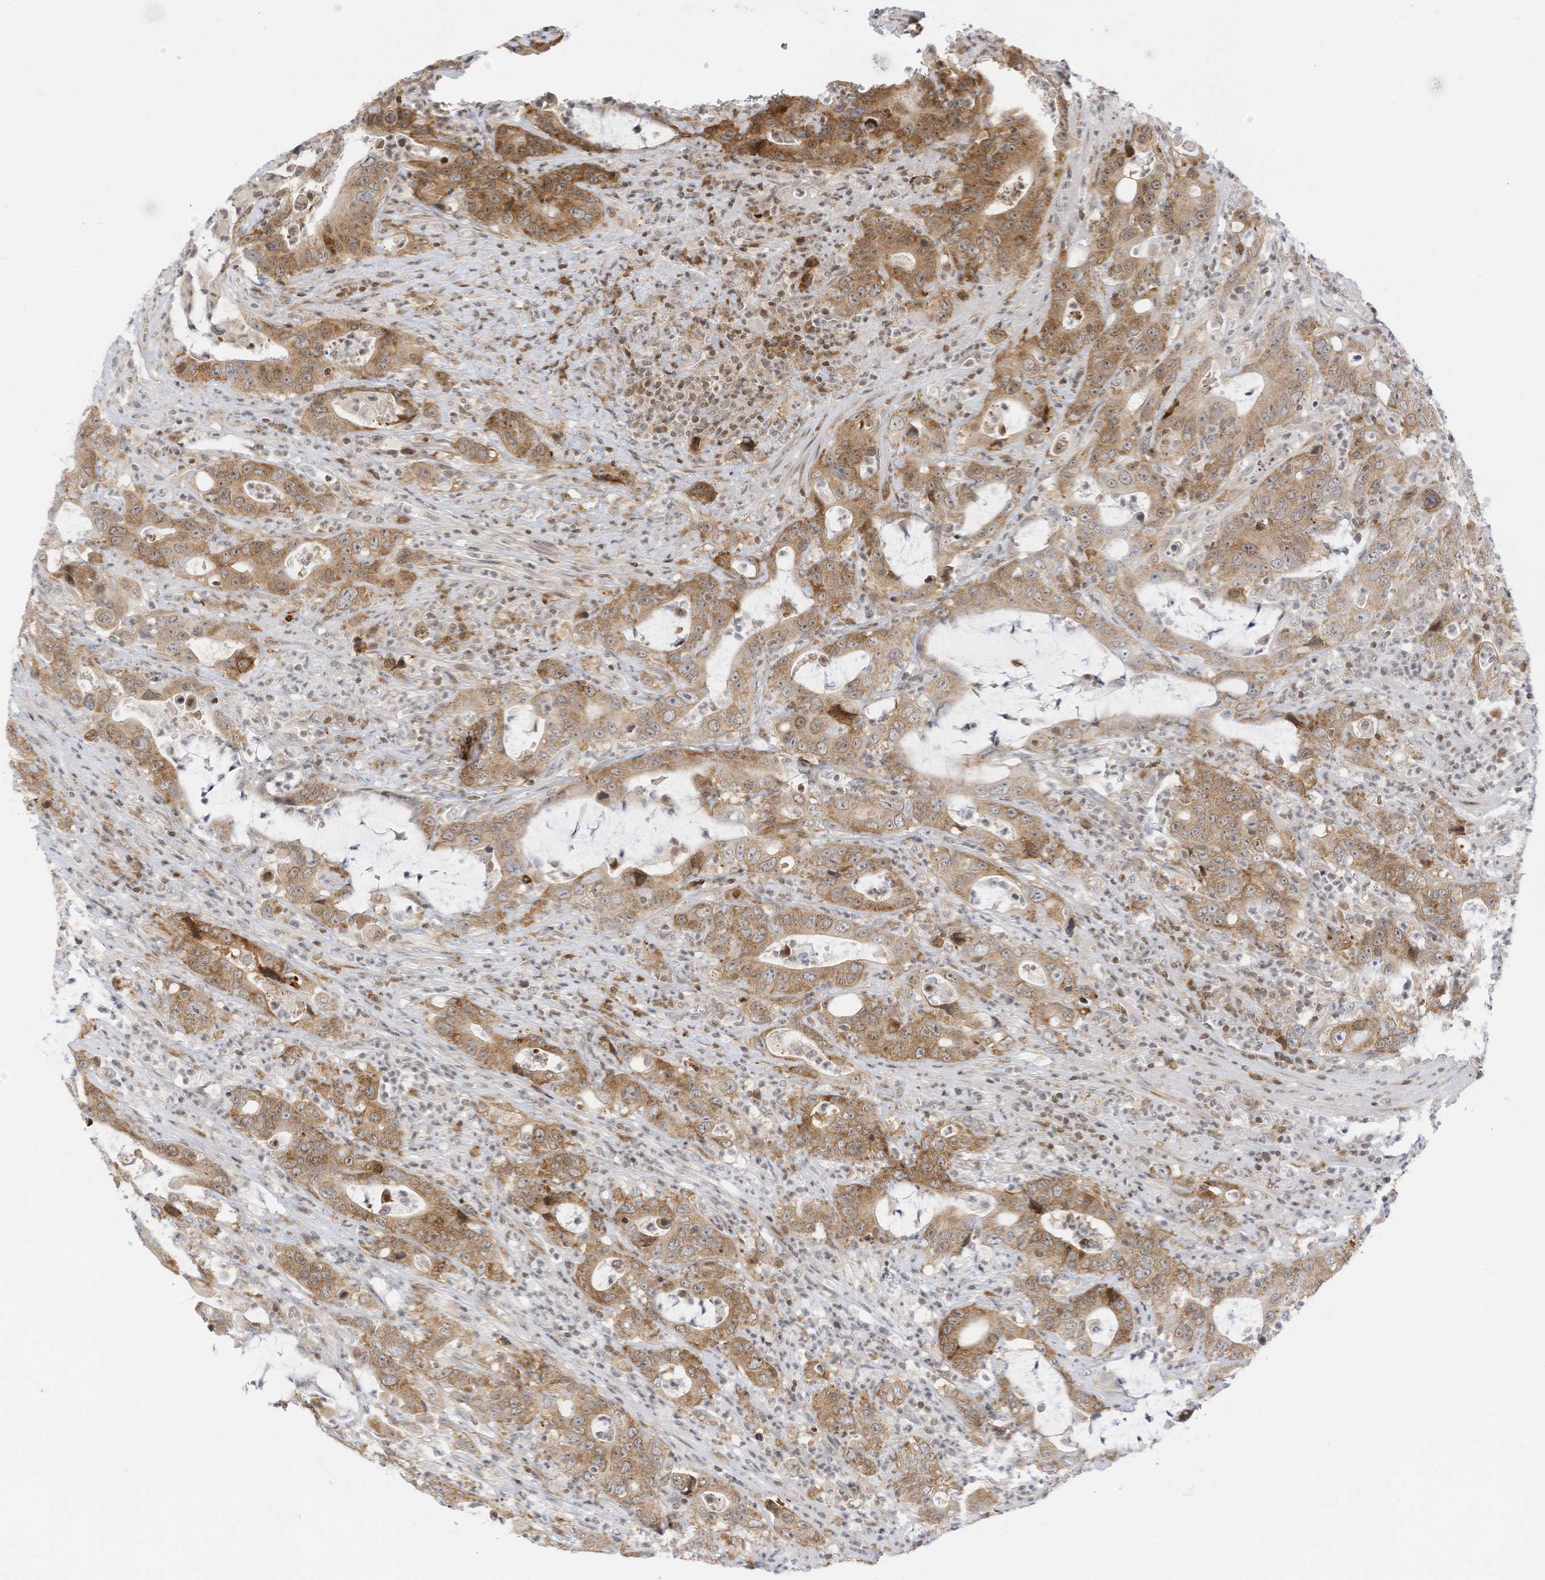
{"staining": {"intensity": "moderate", "quantity": ">75%", "location": "cytoplasmic/membranous"}, "tissue": "colorectal cancer", "cell_type": "Tumor cells", "image_type": "cancer", "snomed": [{"axis": "morphology", "description": "Adenocarcinoma, NOS"}, {"axis": "topography", "description": "Colon"}], "caption": "A brown stain shows moderate cytoplasmic/membranous expression of a protein in human adenocarcinoma (colorectal) tumor cells.", "gene": "EDF1", "patient": {"sex": "female", "age": 75}}